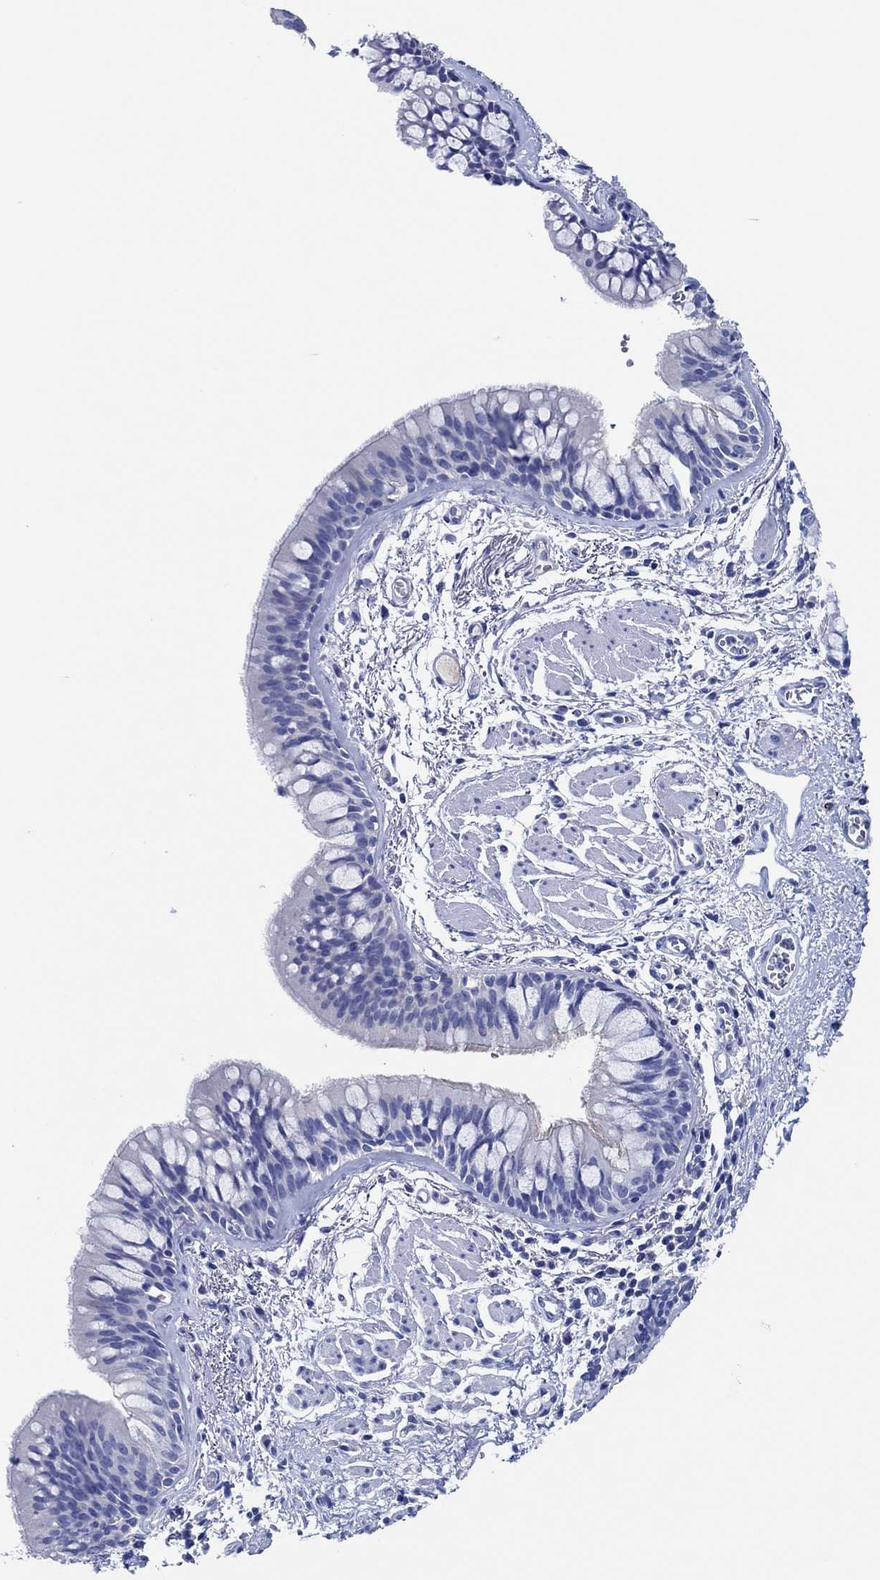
{"staining": {"intensity": "negative", "quantity": "none", "location": "none"}, "tissue": "bronchus", "cell_type": "Respiratory epithelial cells", "image_type": "normal", "snomed": [{"axis": "morphology", "description": "Normal tissue, NOS"}, {"axis": "topography", "description": "Bronchus"}, {"axis": "topography", "description": "Lung"}], "caption": "Respiratory epithelial cells are negative for brown protein staining in benign bronchus.", "gene": "CPNE6", "patient": {"sex": "female", "age": 57}}